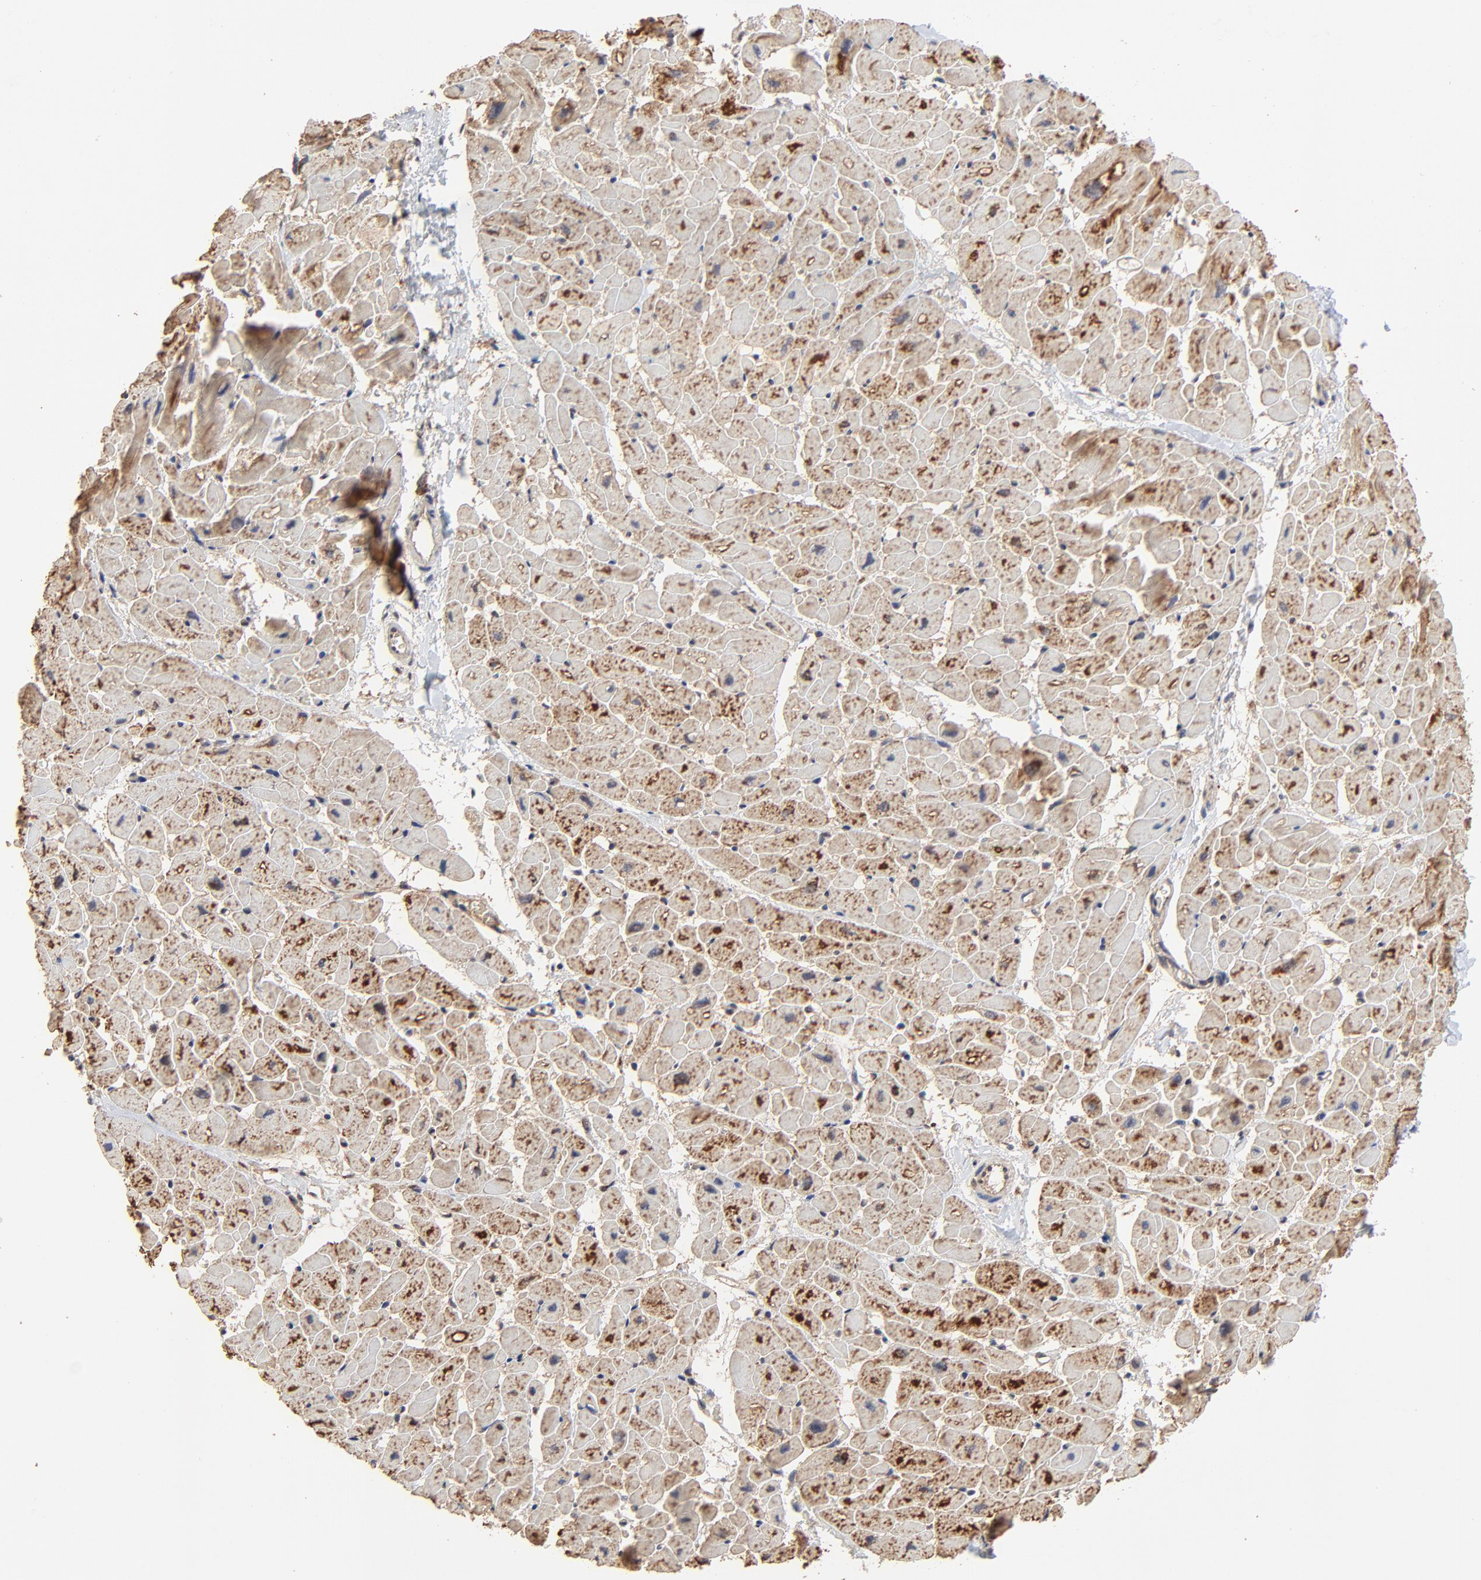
{"staining": {"intensity": "moderate", "quantity": ">75%", "location": "cytoplasmic/membranous"}, "tissue": "heart muscle", "cell_type": "Cardiomyocytes", "image_type": "normal", "snomed": [{"axis": "morphology", "description": "Normal tissue, NOS"}, {"axis": "topography", "description": "Heart"}], "caption": "About >75% of cardiomyocytes in benign human heart muscle display moderate cytoplasmic/membranous protein positivity as visualized by brown immunohistochemical staining.", "gene": "LGALS3", "patient": {"sex": "male", "age": 45}}